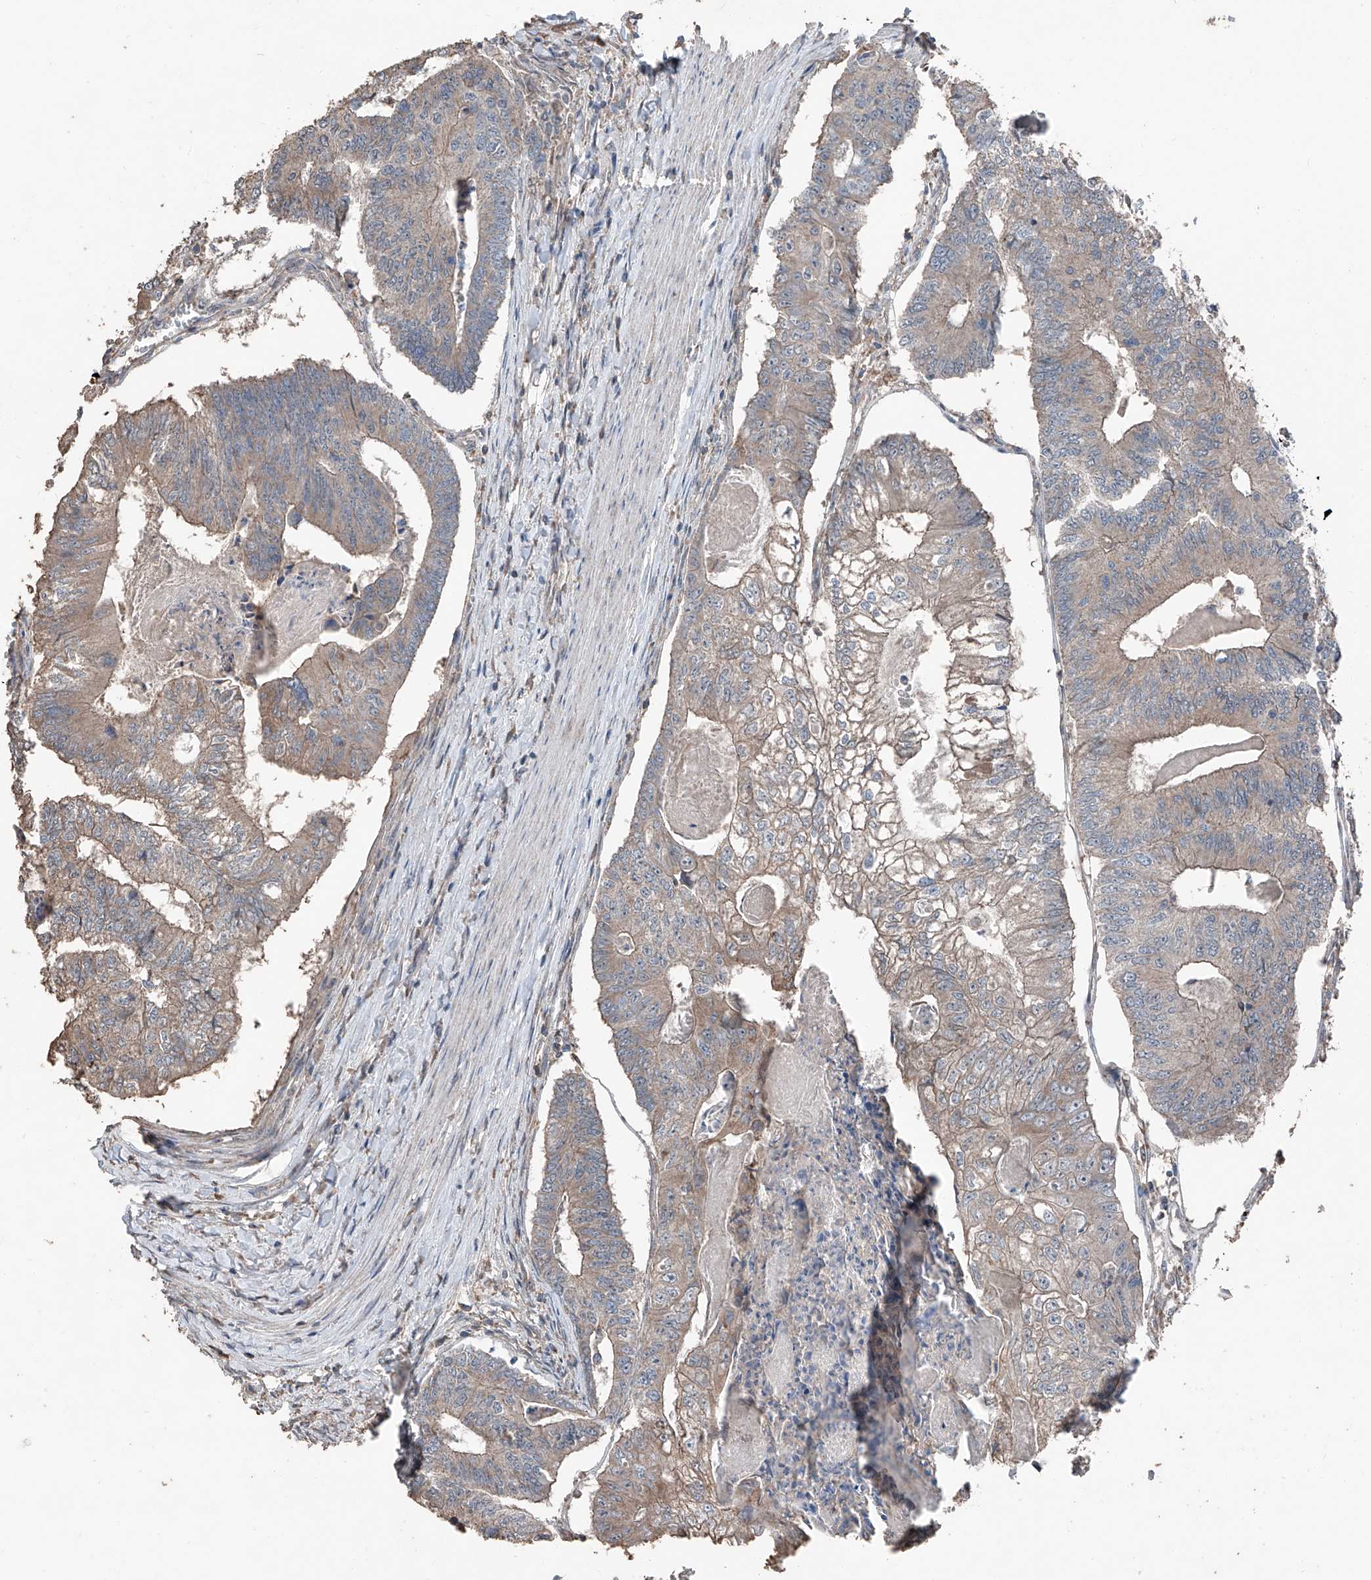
{"staining": {"intensity": "weak", "quantity": "25%-75%", "location": "cytoplasmic/membranous"}, "tissue": "colorectal cancer", "cell_type": "Tumor cells", "image_type": "cancer", "snomed": [{"axis": "morphology", "description": "Adenocarcinoma, NOS"}, {"axis": "topography", "description": "Colon"}], "caption": "Adenocarcinoma (colorectal) tissue exhibits weak cytoplasmic/membranous expression in about 25%-75% of tumor cells The staining is performed using DAB brown chromogen to label protein expression. The nuclei are counter-stained blue using hematoxylin.", "gene": "MAMLD1", "patient": {"sex": "female", "age": 67}}